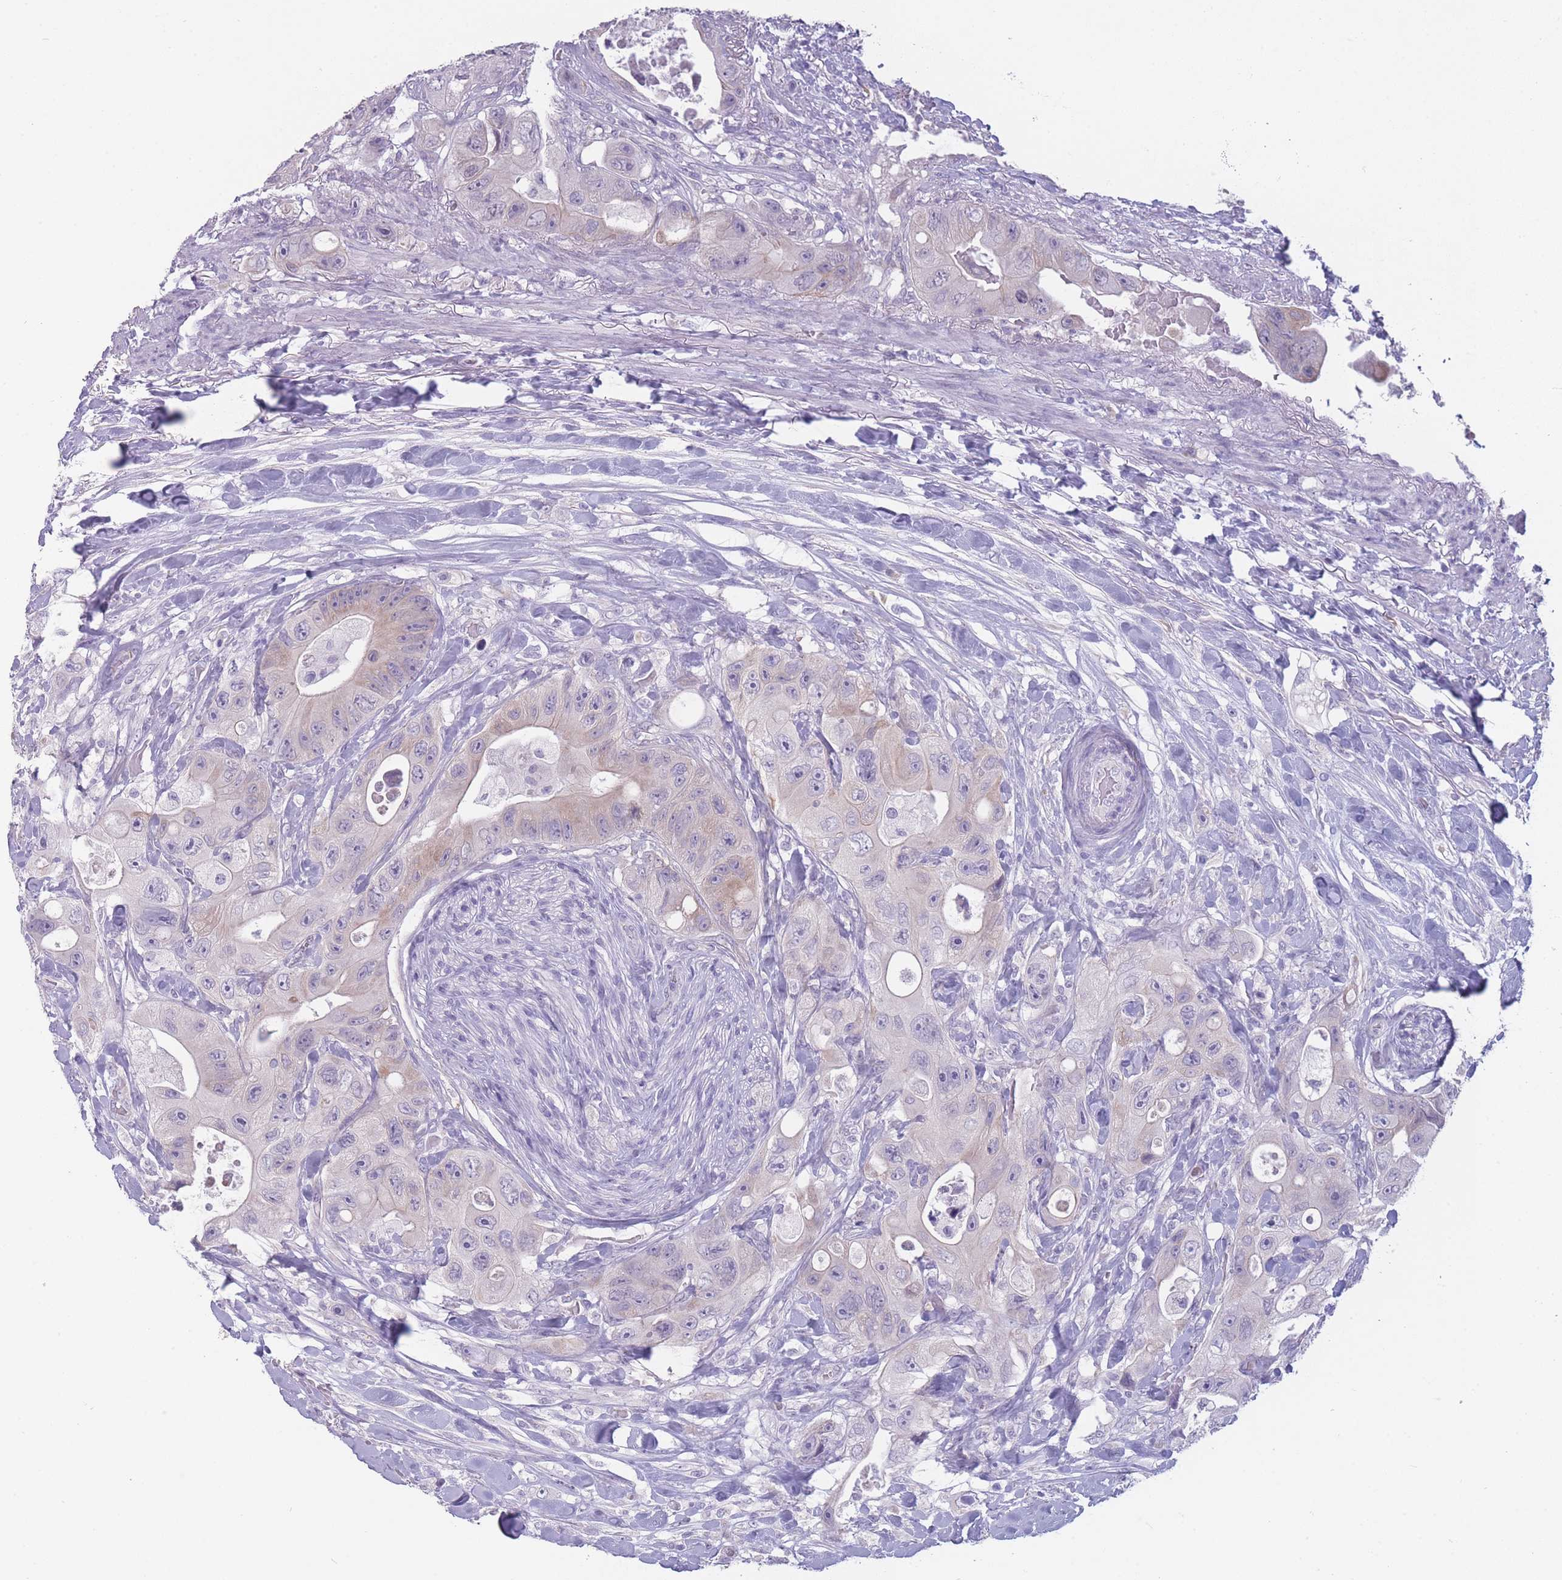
{"staining": {"intensity": "negative", "quantity": "none", "location": "none"}, "tissue": "colorectal cancer", "cell_type": "Tumor cells", "image_type": "cancer", "snomed": [{"axis": "morphology", "description": "Adenocarcinoma, NOS"}, {"axis": "topography", "description": "Colon"}], "caption": "IHC micrograph of neoplastic tissue: colorectal adenocarcinoma stained with DAB (3,3'-diaminobenzidine) exhibits no significant protein positivity in tumor cells.", "gene": "DCANP1", "patient": {"sex": "female", "age": 46}}